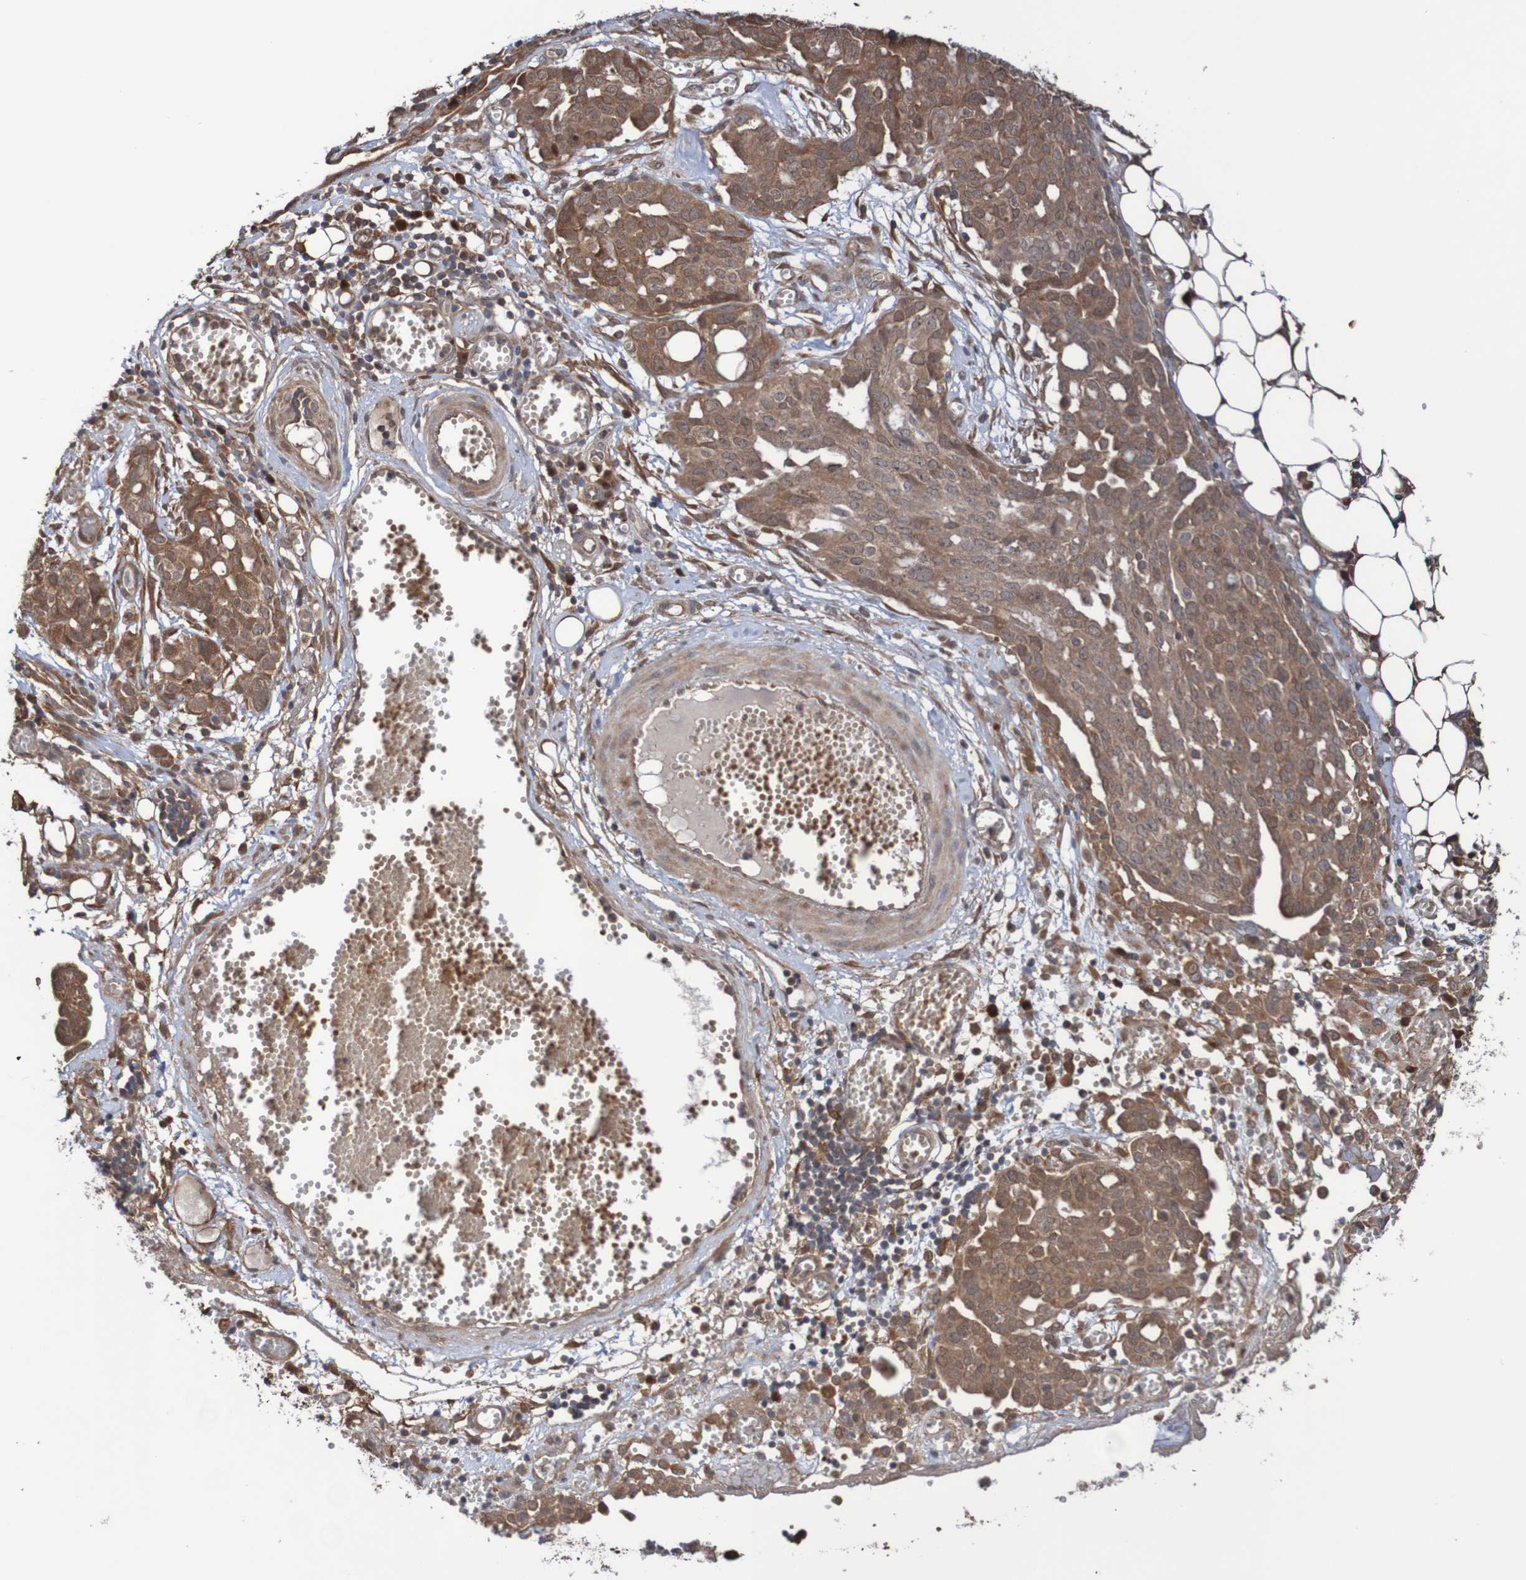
{"staining": {"intensity": "moderate", "quantity": ">75%", "location": "cytoplasmic/membranous,nuclear"}, "tissue": "ovarian cancer", "cell_type": "Tumor cells", "image_type": "cancer", "snomed": [{"axis": "morphology", "description": "Cystadenocarcinoma, serous, NOS"}, {"axis": "topography", "description": "Soft tissue"}, {"axis": "topography", "description": "Ovary"}], "caption": "Ovarian serous cystadenocarcinoma stained with a protein marker demonstrates moderate staining in tumor cells.", "gene": "PHPT1", "patient": {"sex": "female", "age": 57}}